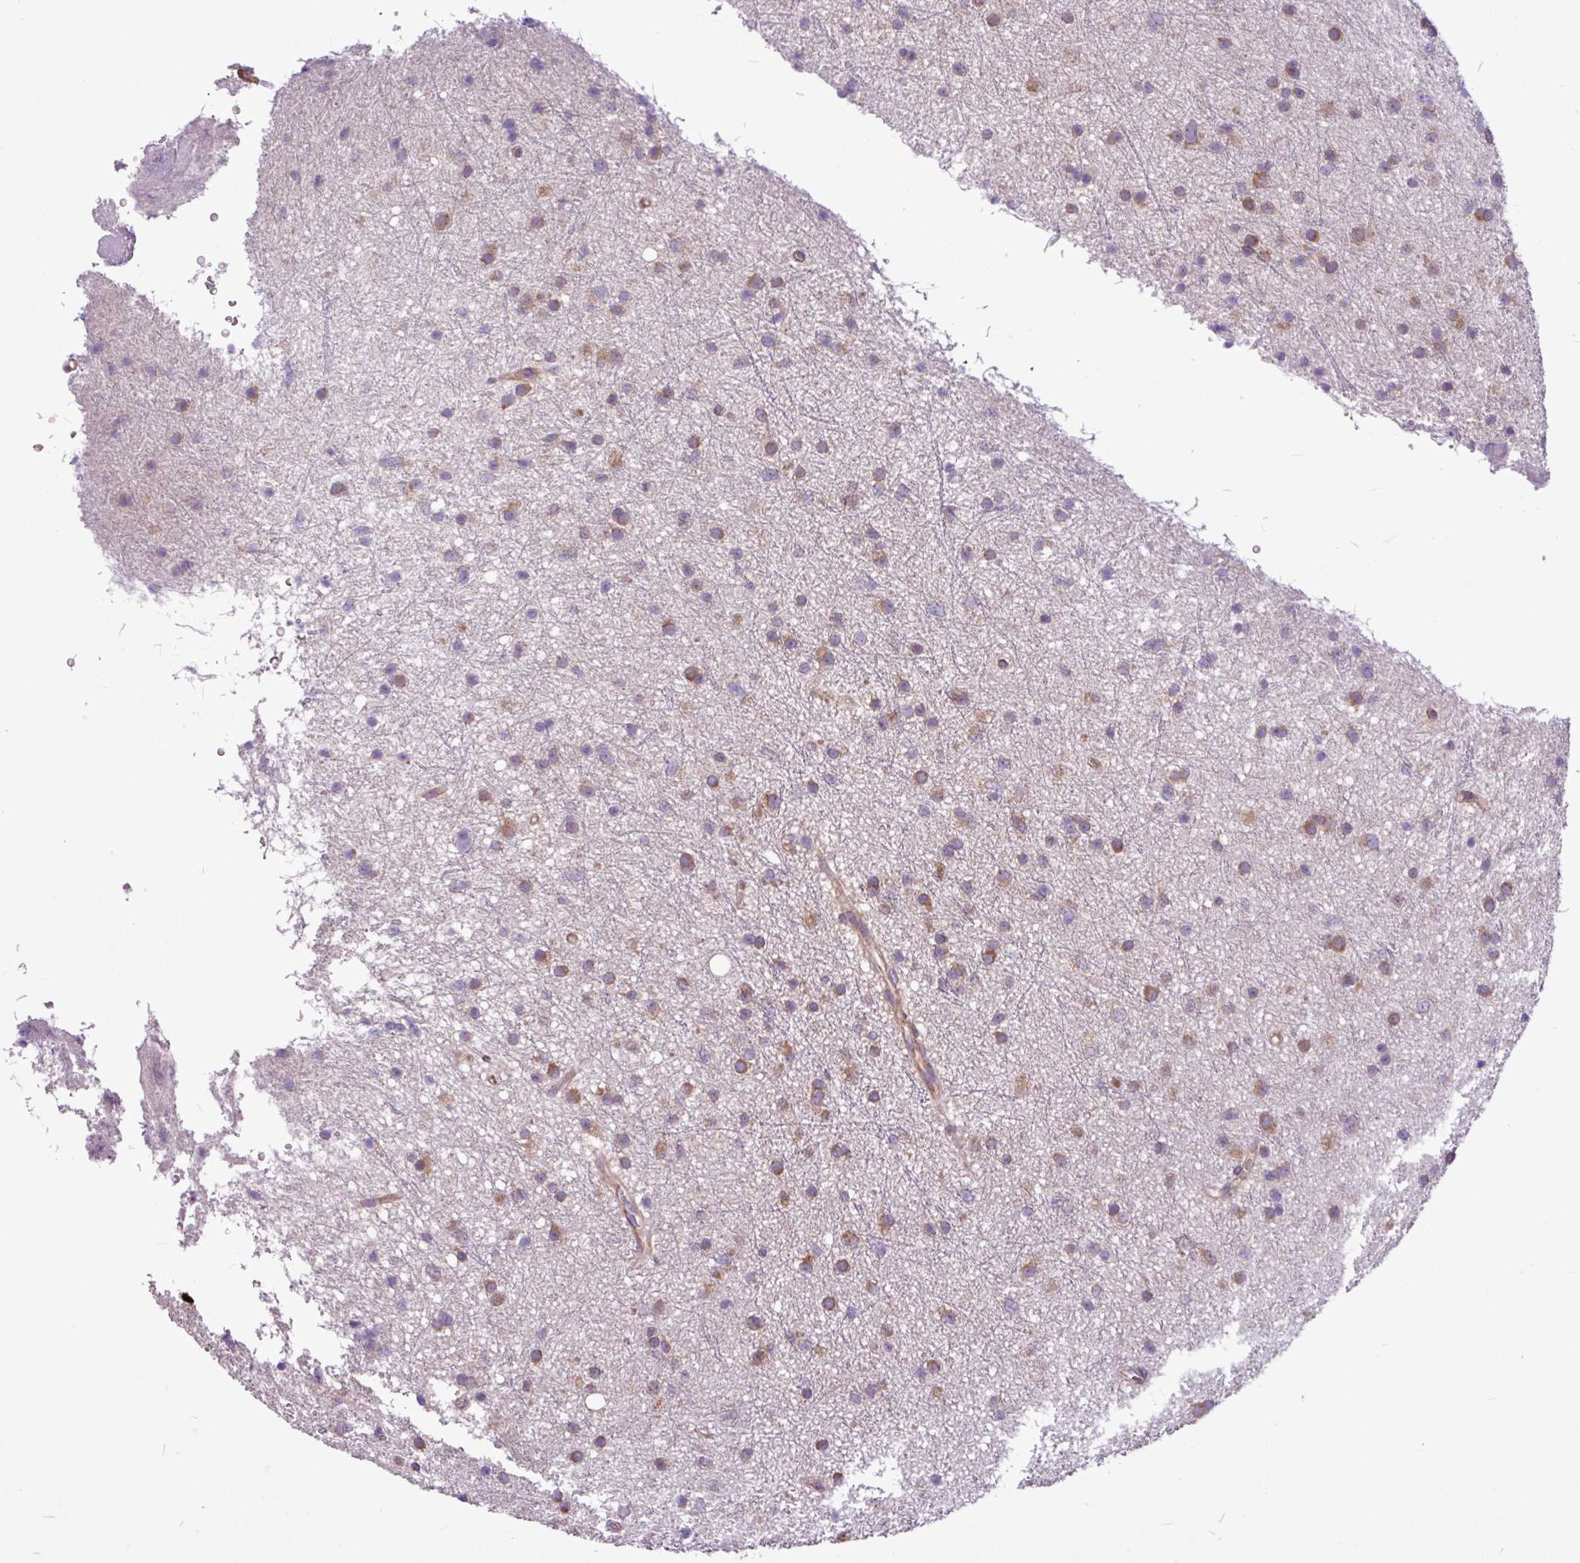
{"staining": {"intensity": "moderate", "quantity": ">75%", "location": "cytoplasmic/membranous"}, "tissue": "glioma", "cell_type": "Tumor cells", "image_type": "cancer", "snomed": [{"axis": "morphology", "description": "Glioma, malignant, Low grade"}, {"axis": "topography", "description": "Cerebral cortex"}], "caption": "Protein staining shows moderate cytoplasmic/membranous expression in approximately >75% of tumor cells in glioma.", "gene": "MROH2A", "patient": {"sex": "female", "age": 39}}